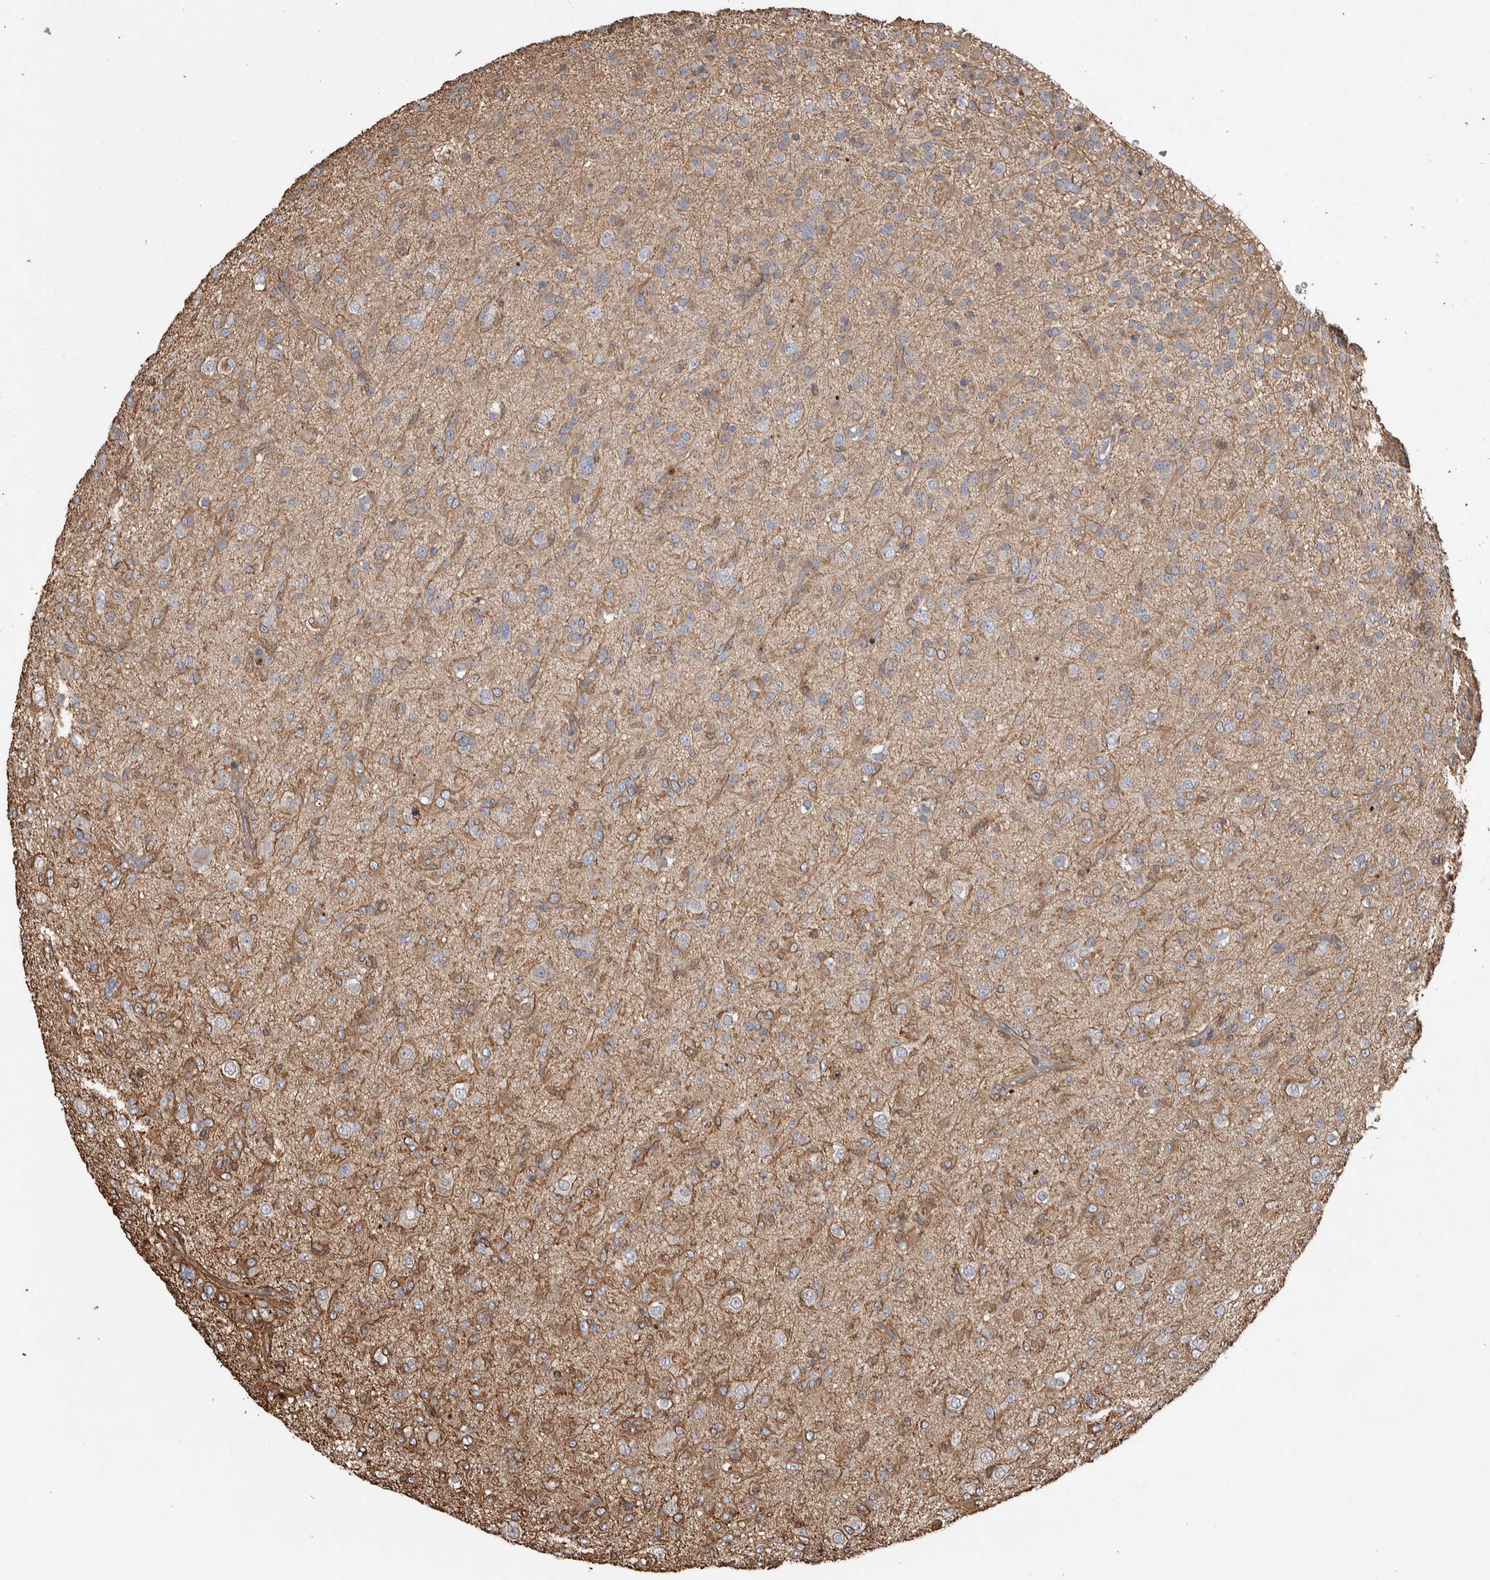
{"staining": {"intensity": "weak", "quantity": "25%-75%", "location": "cytoplasmic/membranous"}, "tissue": "glioma", "cell_type": "Tumor cells", "image_type": "cancer", "snomed": [{"axis": "morphology", "description": "Glioma, malignant, Low grade"}, {"axis": "topography", "description": "Brain"}], "caption": "Immunohistochemical staining of human glioma reveals weak cytoplasmic/membranous protein expression in about 25%-75% of tumor cells.", "gene": "ENPP2", "patient": {"sex": "male", "age": 65}}